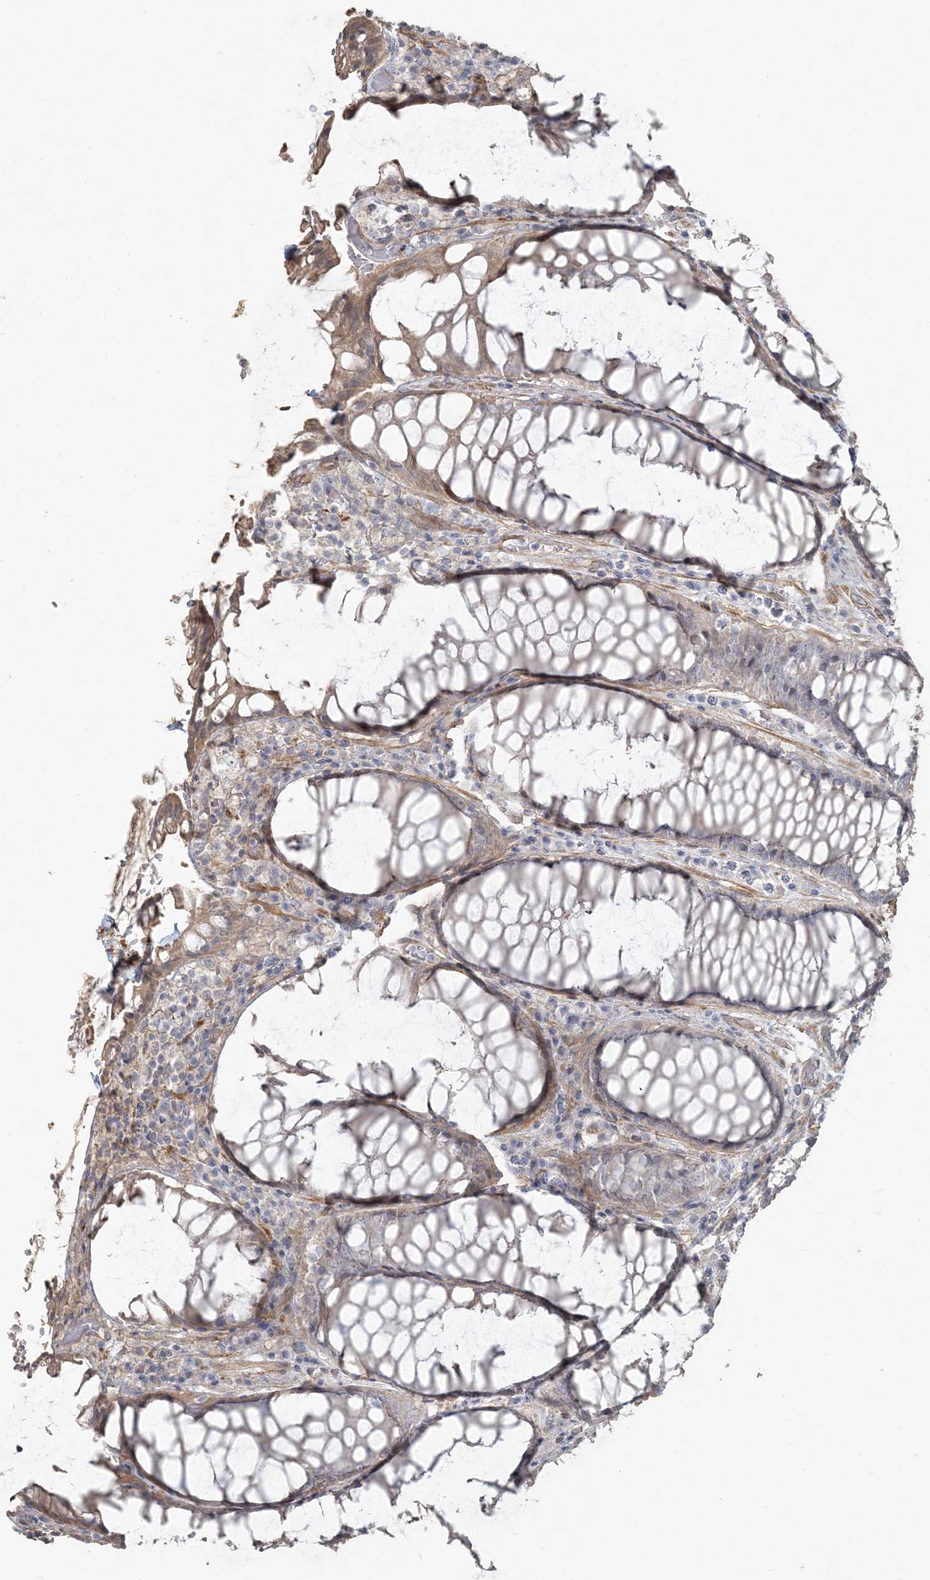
{"staining": {"intensity": "moderate", "quantity": "<25%", "location": "cytoplasmic/membranous"}, "tissue": "rectum", "cell_type": "Glandular cells", "image_type": "normal", "snomed": [{"axis": "morphology", "description": "Normal tissue, NOS"}, {"axis": "topography", "description": "Rectum"}], "caption": "The micrograph exhibits immunohistochemical staining of benign rectum. There is moderate cytoplasmic/membranous staining is appreciated in approximately <25% of glandular cells.", "gene": "RNF145", "patient": {"sex": "male", "age": 64}}